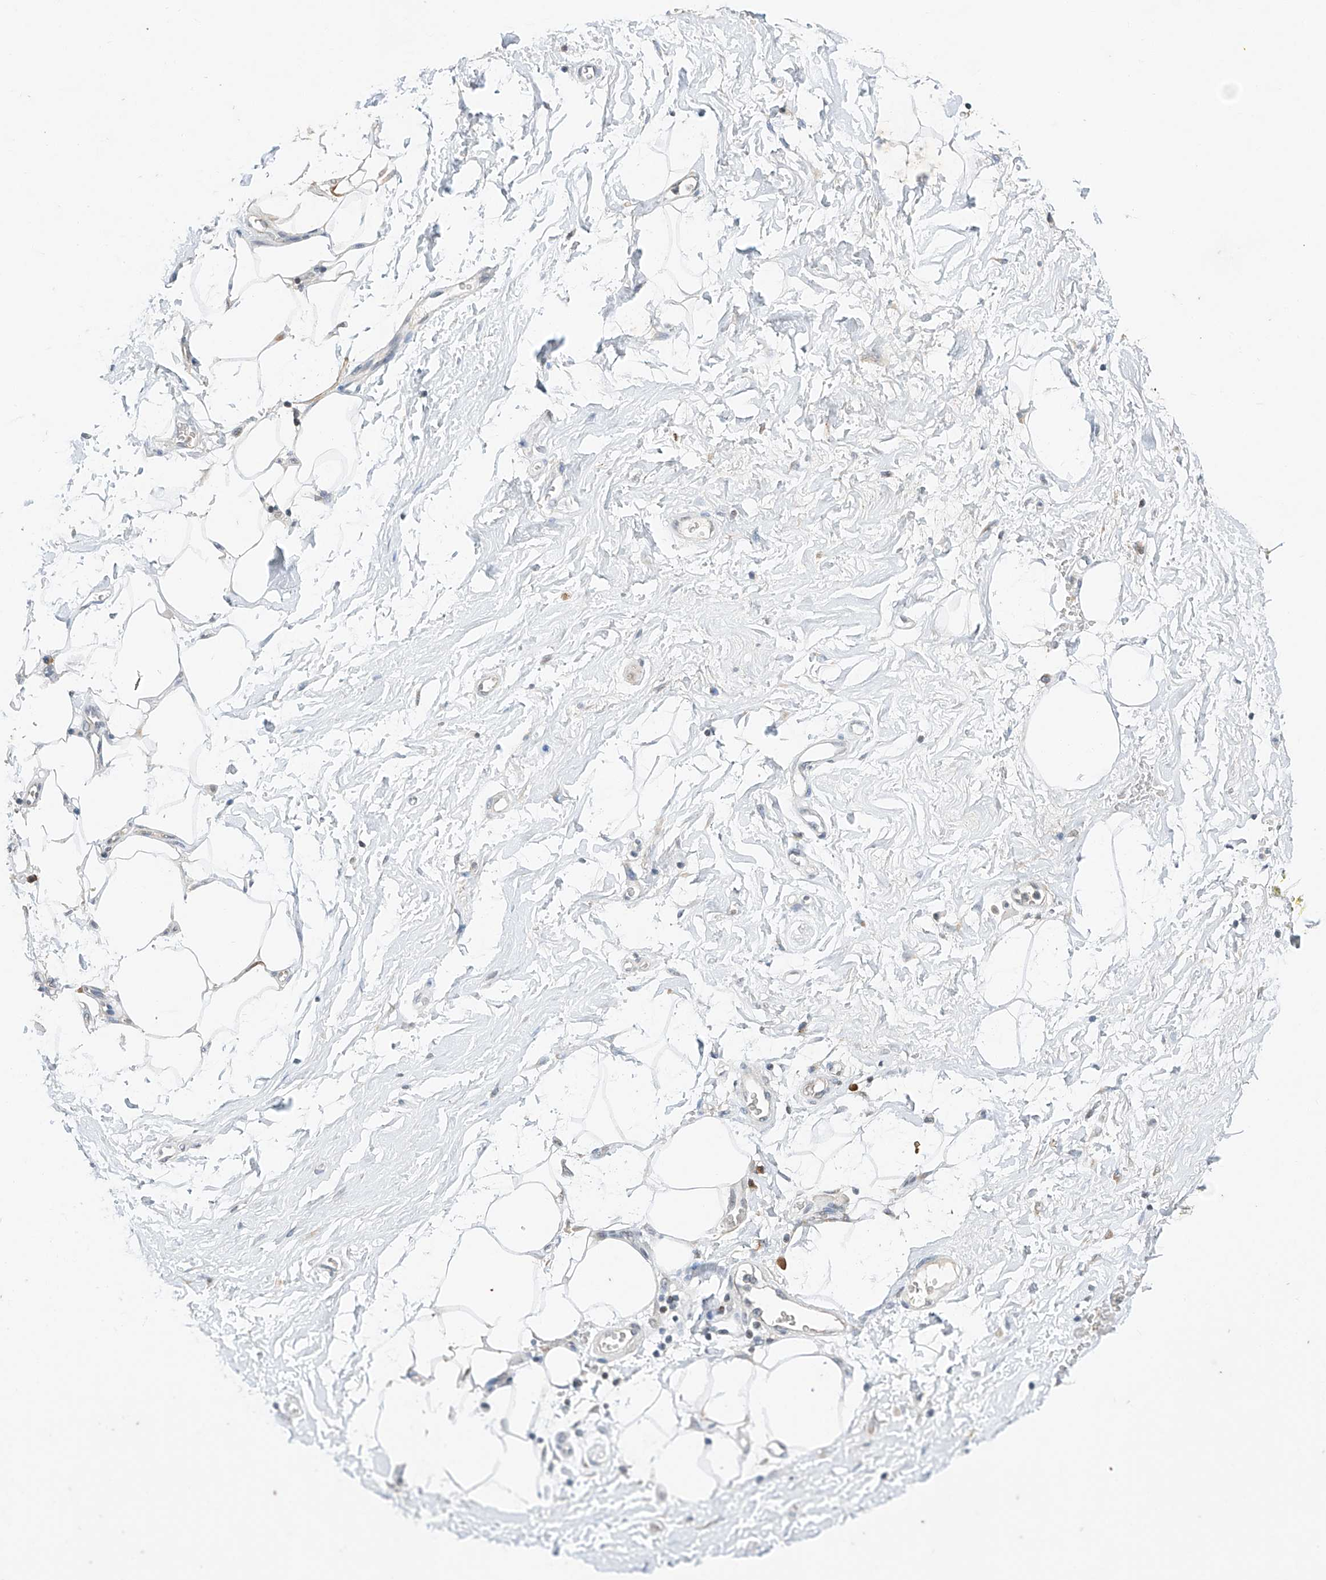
{"staining": {"intensity": "negative", "quantity": "none", "location": "none"}, "tissue": "adipose tissue", "cell_type": "Adipocytes", "image_type": "normal", "snomed": [{"axis": "morphology", "description": "Normal tissue, NOS"}, {"axis": "morphology", "description": "Adenocarcinoma, NOS"}, {"axis": "topography", "description": "Pancreas"}, {"axis": "topography", "description": "Peripheral nerve tissue"}], "caption": "Adipocytes show no significant staining in unremarkable adipose tissue. (DAB immunohistochemistry (IHC) with hematoxylin counter stain).", "gene": "CTDP1", "patient": {"sex": "male", "age": 59}}